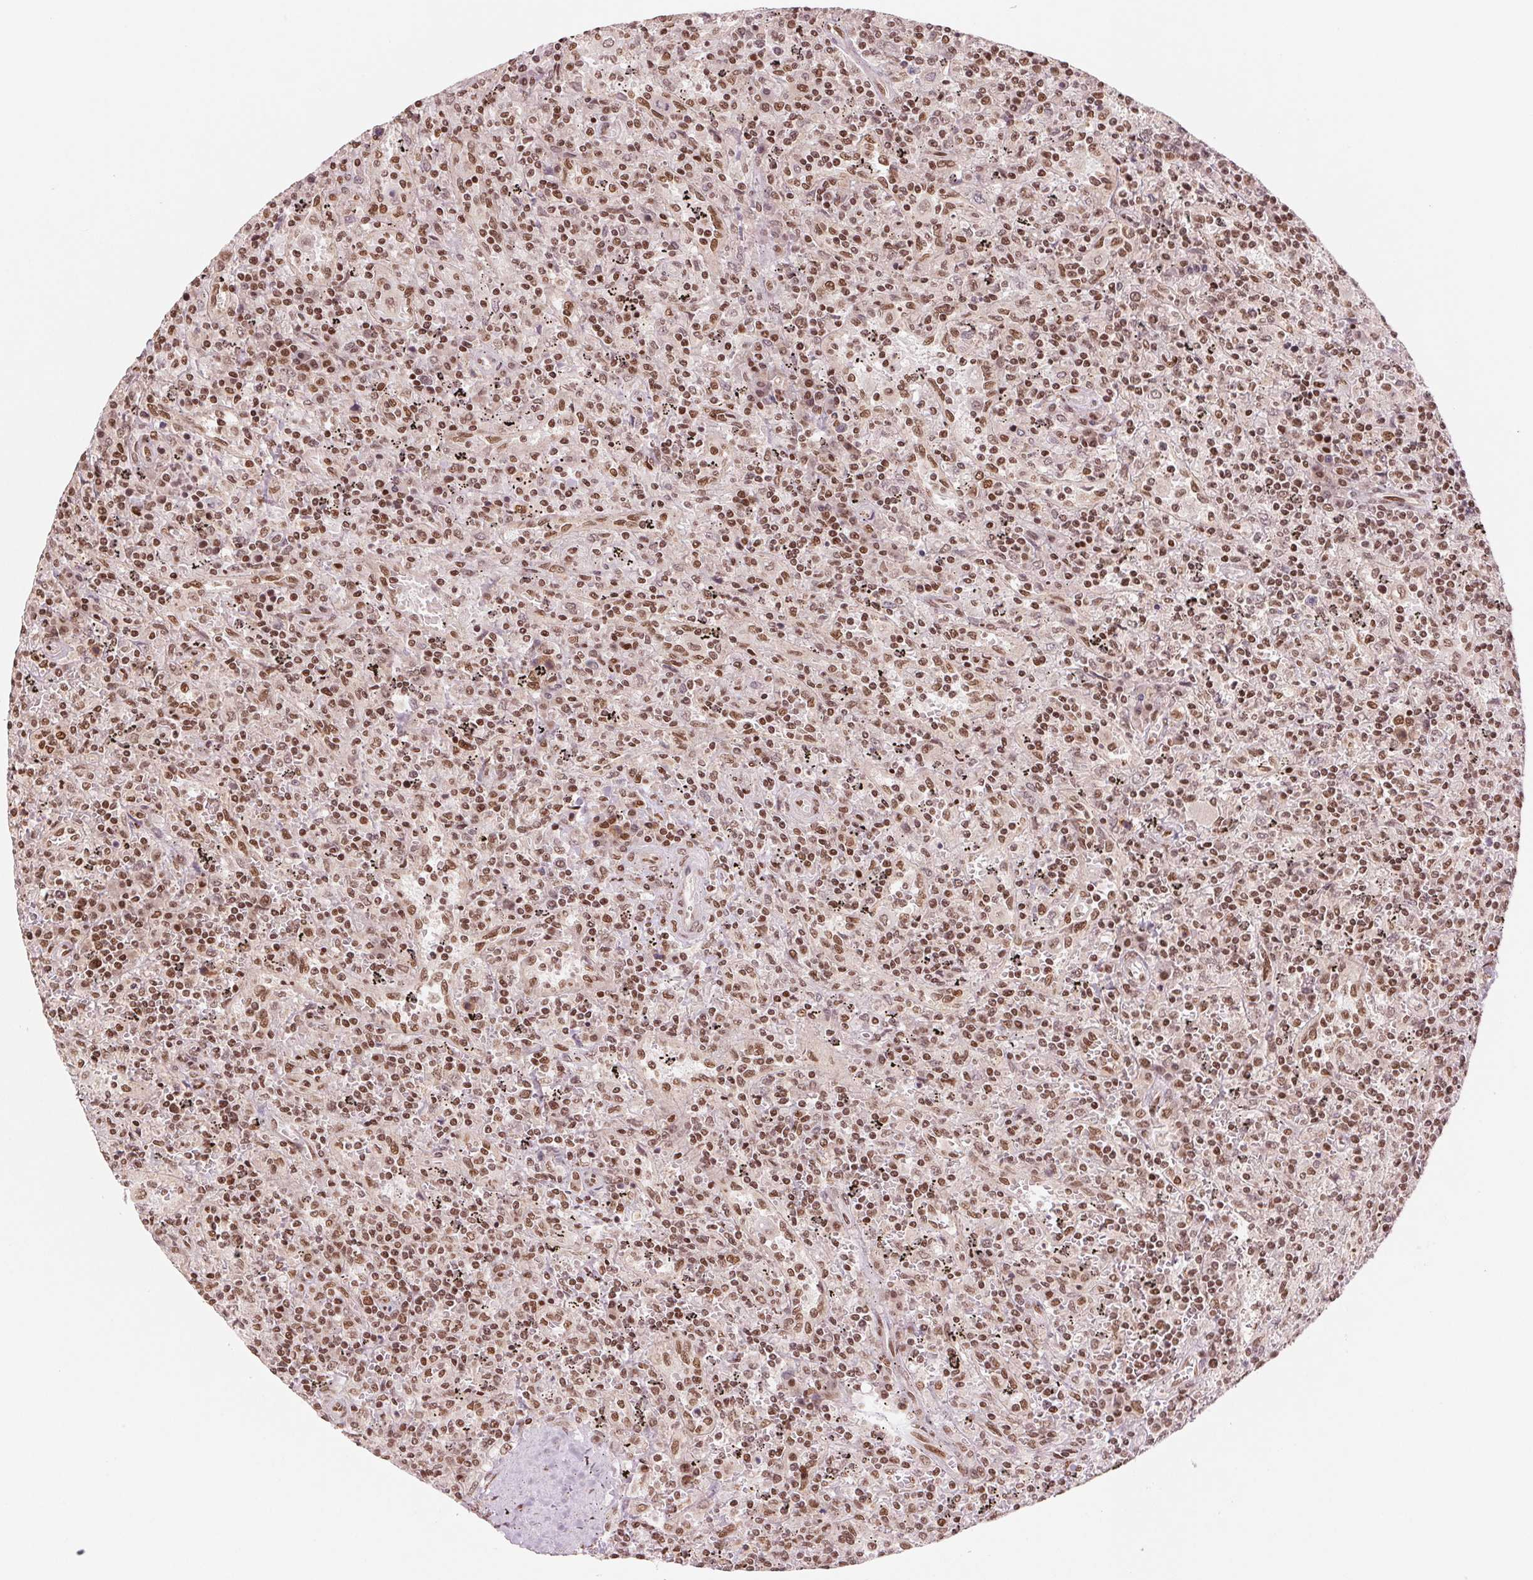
{"staining": {"intensity": "moderate", "quantity": ">75%", "location": "nuclear"}, "tissue": "lymphoma", "cell_type": "Tumor cells", "image_type": "cancer", "snomed": [{"axis": "morphology", "description": "Malignant lymphoma, non-Hodgkin's type, Low grade"}, {"axis": "topography", "description": "Spleen"}], "caption": "Brown immunohistochemical staining in lymphoma shows moderate nuclear positivity in about >75% of tumor cells.", "gene": "TTLL9", "patient": {"sex": "male", "age": 62}}